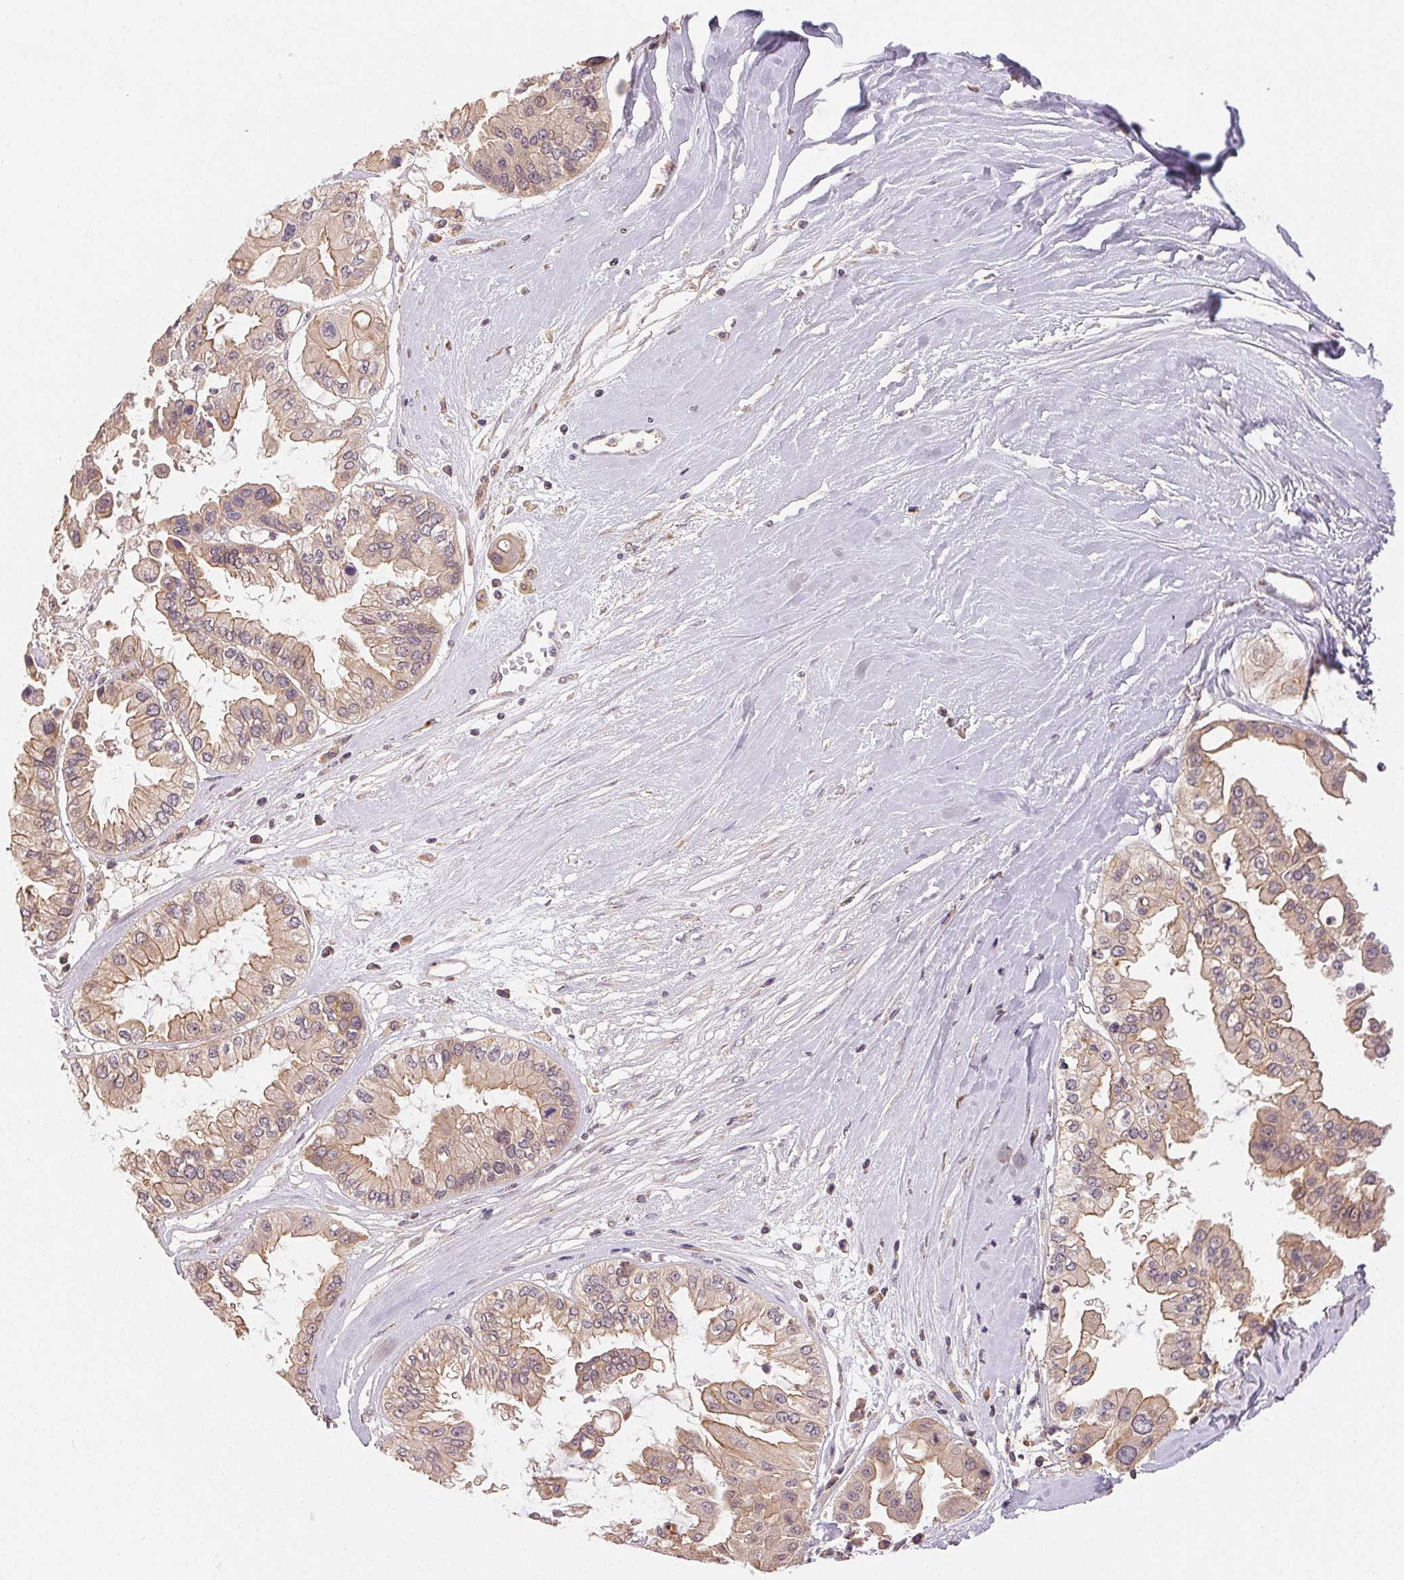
{"staining": {"intensity": "moderate", "quantity": "25%-75%", "location": "cytoplasmic/membranous"}, "tissue": "ovarian cancer", "cell_type": "Tumor cells", "image_type": "cancer", "snomed": [{"axis": "morphology", "description": "Cystadenocarcinoma, serous, NOS"}, {"axis": "topography", "description": "Ovary"}], "caption": "A micrograph of human serous cystadenocarcinoma (ovarian) stained for a protein exhibits moderate cytoplasmic/membranous brown staining in tumor cells. Using DAB (brown) and hematoxylin (blue) stains, captured at high magnification using brightfield microscopy.", "gene": "MAPKAPK2", "patient": {"sex": "female", "age": 56}}